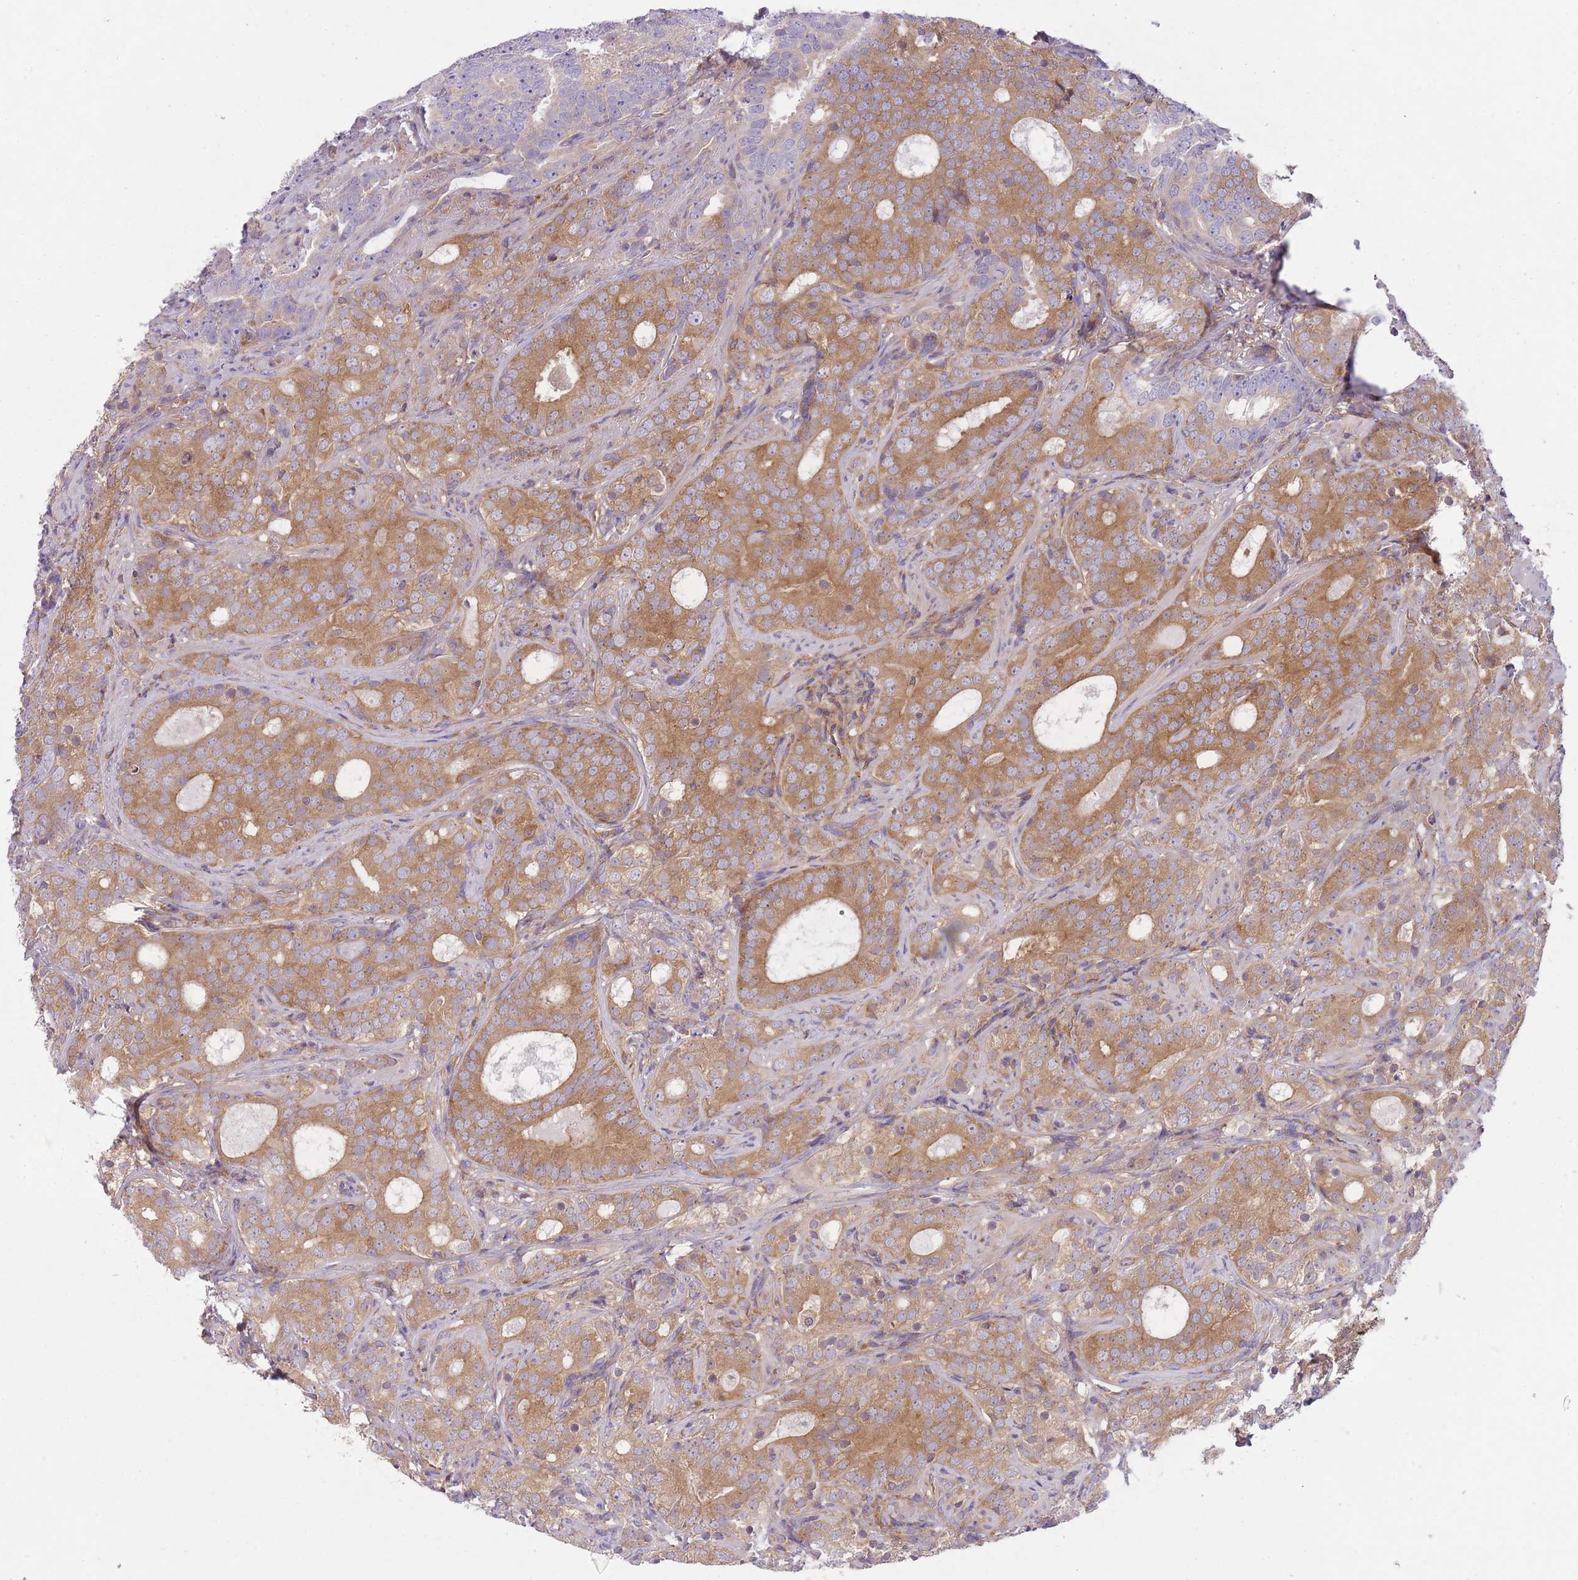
{"staining": {"intensity": "moderate", "quantity": ">75%", "location": "cytoplasmic/membranous"}, "tissue": "prostate cancer", "cell_type": "Tumor cells", "image_type": "cancer", "snomed": [{"axis": "morphology", "description": "Adenocarcinoma, High grade"}, {"axis": "topography", "description": "Prostate"}], "caption": "Protein expression analysis of prostate cancer (adenocarcinoma (high-grade)) reveals moderate cytoplasmic/membranous expression in approximately >75% of tumor cells.", "gene": "PRKAR1A", "patient": {"sex": "male", "age": 64}}